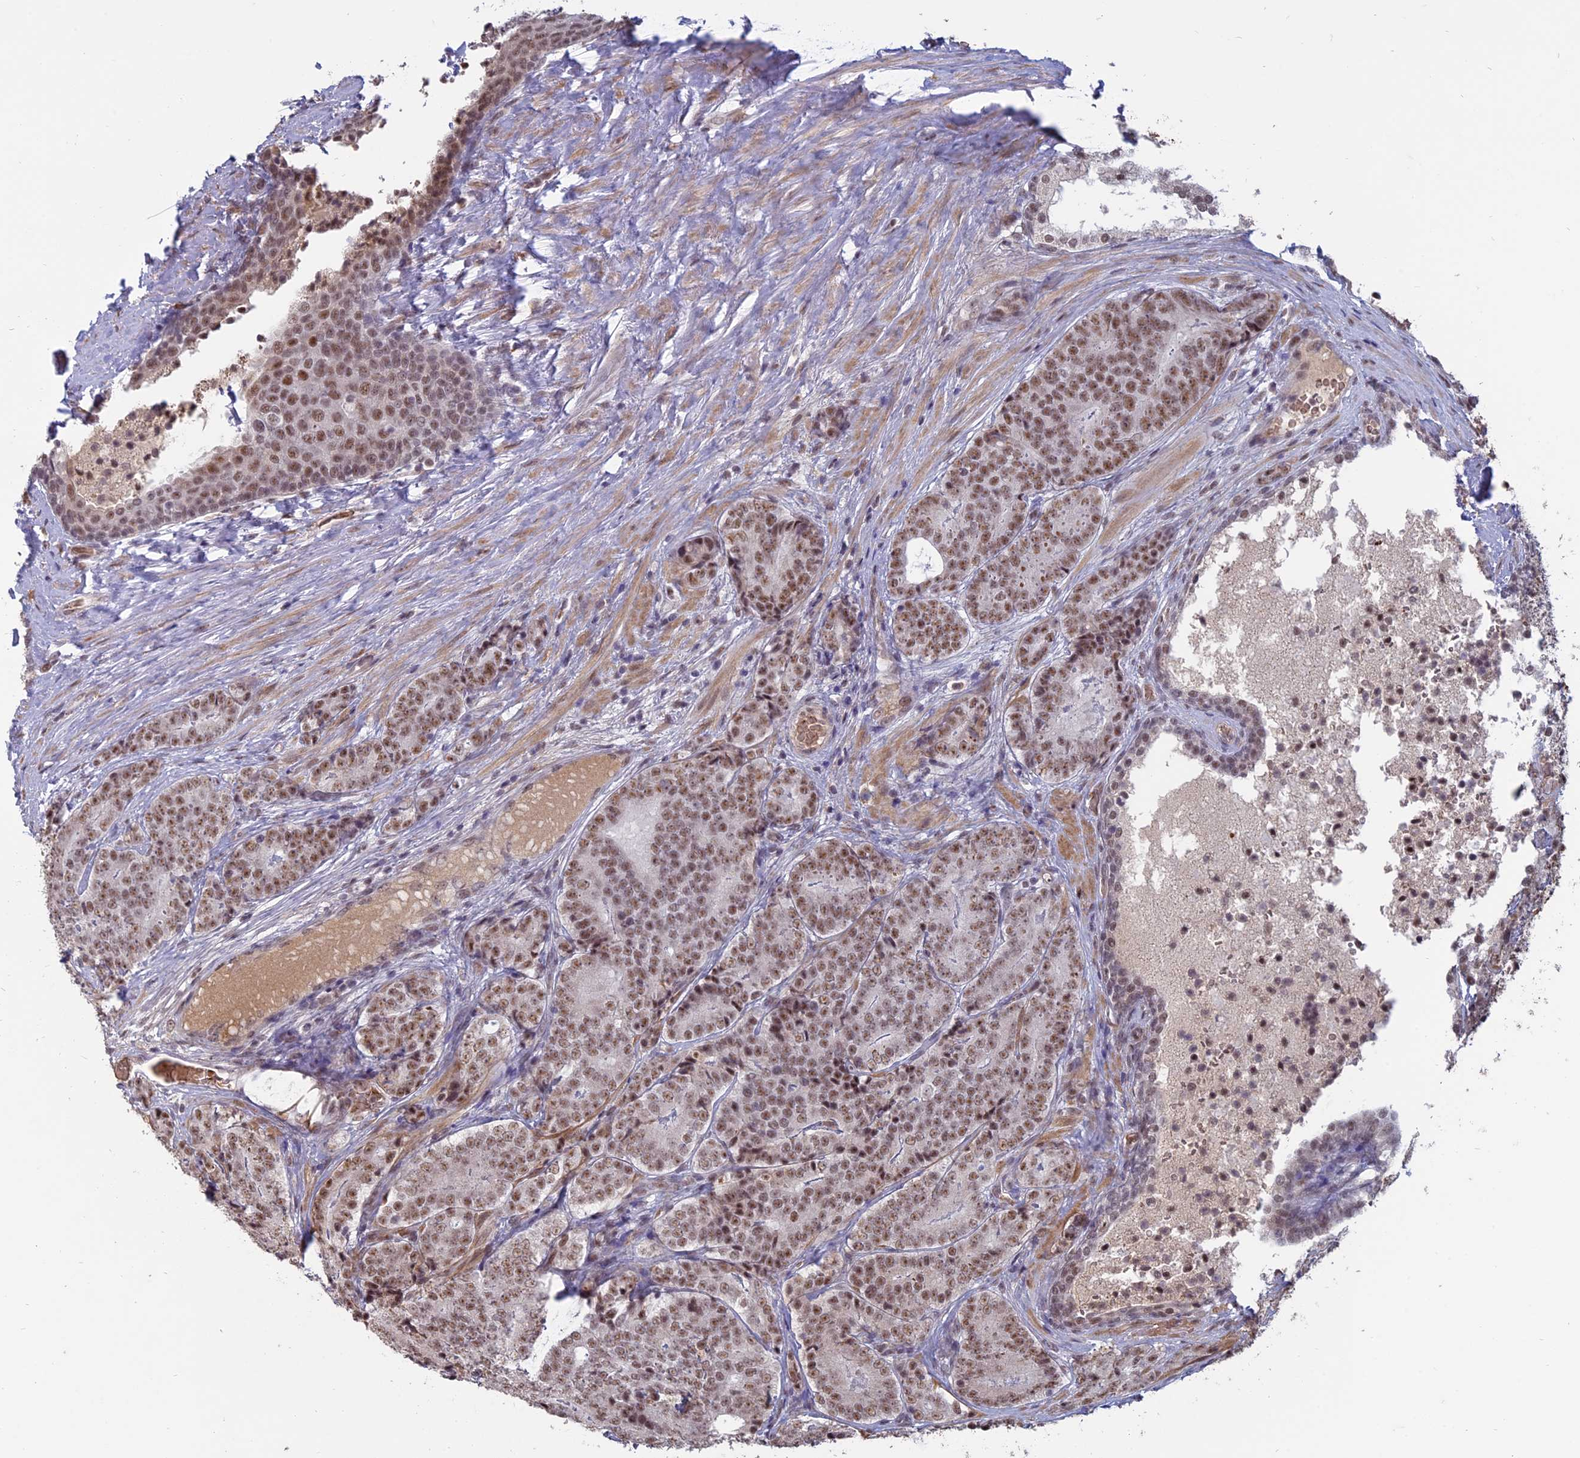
{"staining": {"intensity": "moderate", "quantity": ">75%", "location": "nuclear"}, "tissue": "prostate cancer", "cell_type": "Tumor cells", "image_type": "cancer", "snomed": [{"axis": "morphology", "description": "Adenocarcinoma, High grade"}, {"axis": "topography", "description": "Prostate"}], "caption": "Immunohistochemical staining of prostate cancer (adenocarcinoma (high-grade)) displays medium levels of moderate nuclear staining in approximately >75% of tumor cells. The staining was performed using DAB, with brown indicating positive protein expression. Nuclei are stained blue with hematoxylin.", "gene": "MFAP1", "patient": {"sex": "male", "age": 56}}